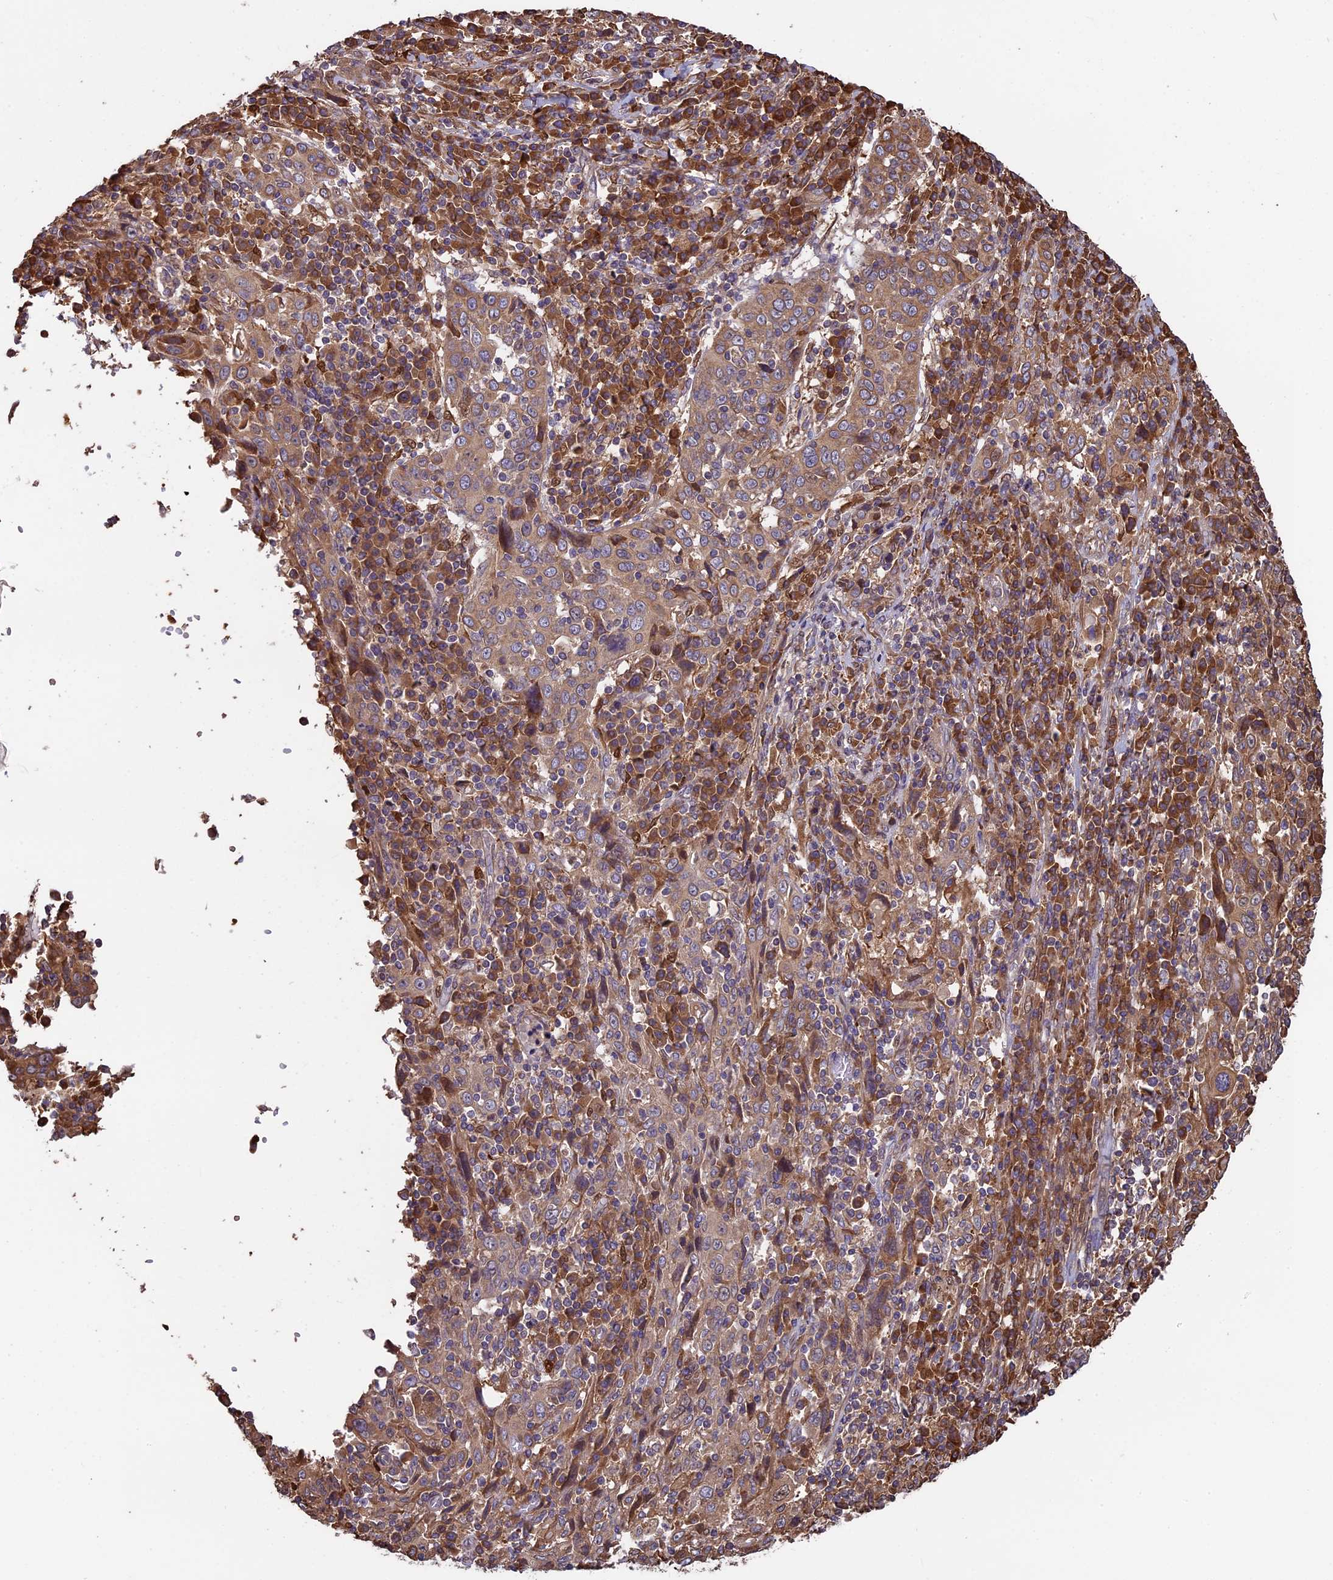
{"staining": {"intensity": "weak", "quantity": ">75%", "location": "cytoplasmic/membranous"}, "tissue": "cervical cancer", "cell_type": "Tumor cells", "image_type": "cancer", "snomed": [{"axis": "morphology", "description": "Squamous cell carcinoma, NOS"}, {"axis": "topography", "description": "Cervix"}], "caption": "Squamous cell carcinoma (cervical) tissue shows weak cytoplasmic/membranous positivity in about >75% of tumor cells (IHC, brightfield microscopy, high magnification).", "gene": "VWA3A", "patient": {"sex": "female", "age": 46}}